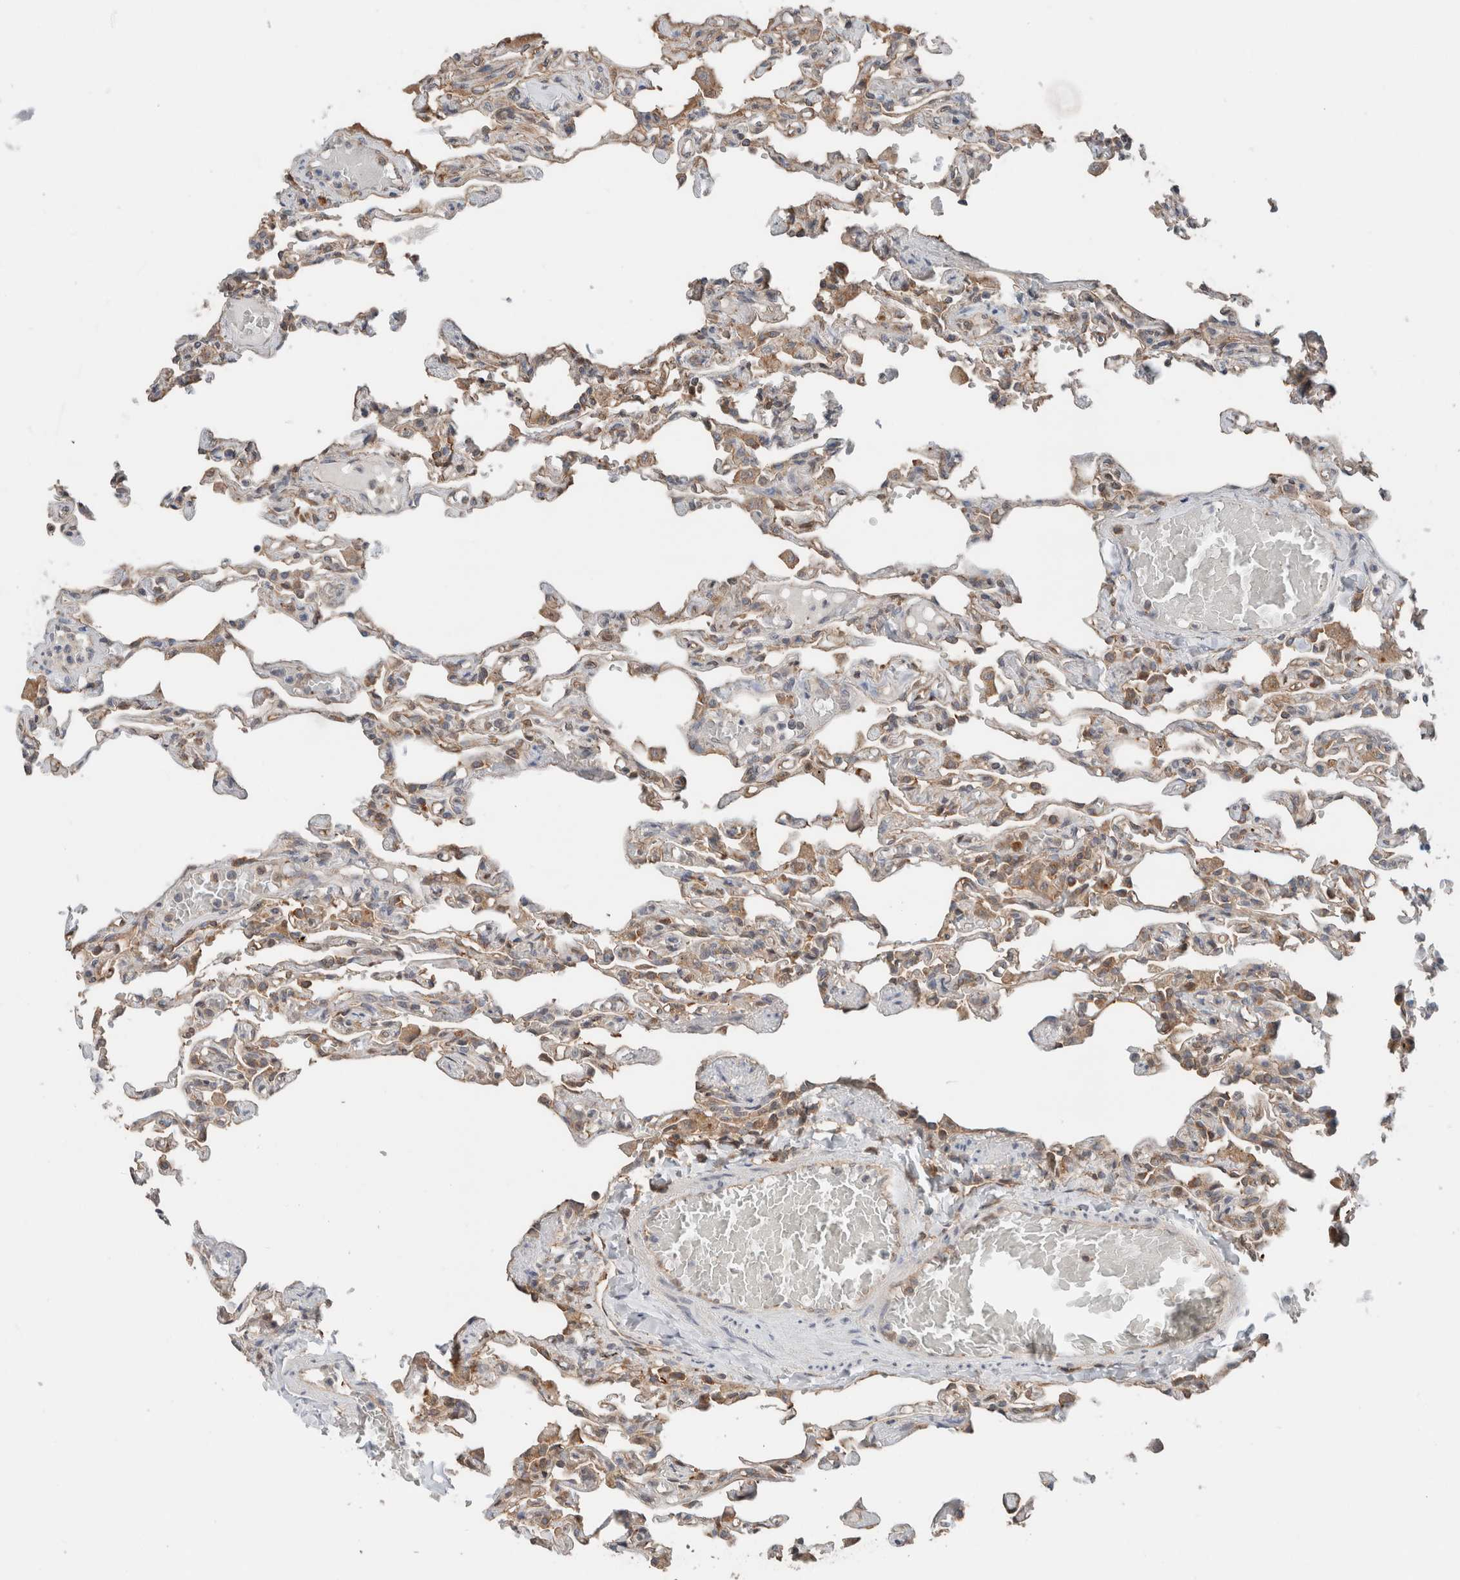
{"staining": {"intensity": "negative", "quantity": "none", "location": "none"}, "tissue": "lung", "cell_type": "Alveolar cells", "image_type": "normal", "snomed": [{"axis": "morphology", "description": "Normal tissue, NOS"}, {"axis": "topography", "description": "Lung"}], "caption": "Immunohistochemistry histopathology image of unremarkable human lung stained for a protein (brown), which displays no staining in alveolar cells.", "gene": "XPNPEP1", "patient": {"sex": "male", "age": 21}}